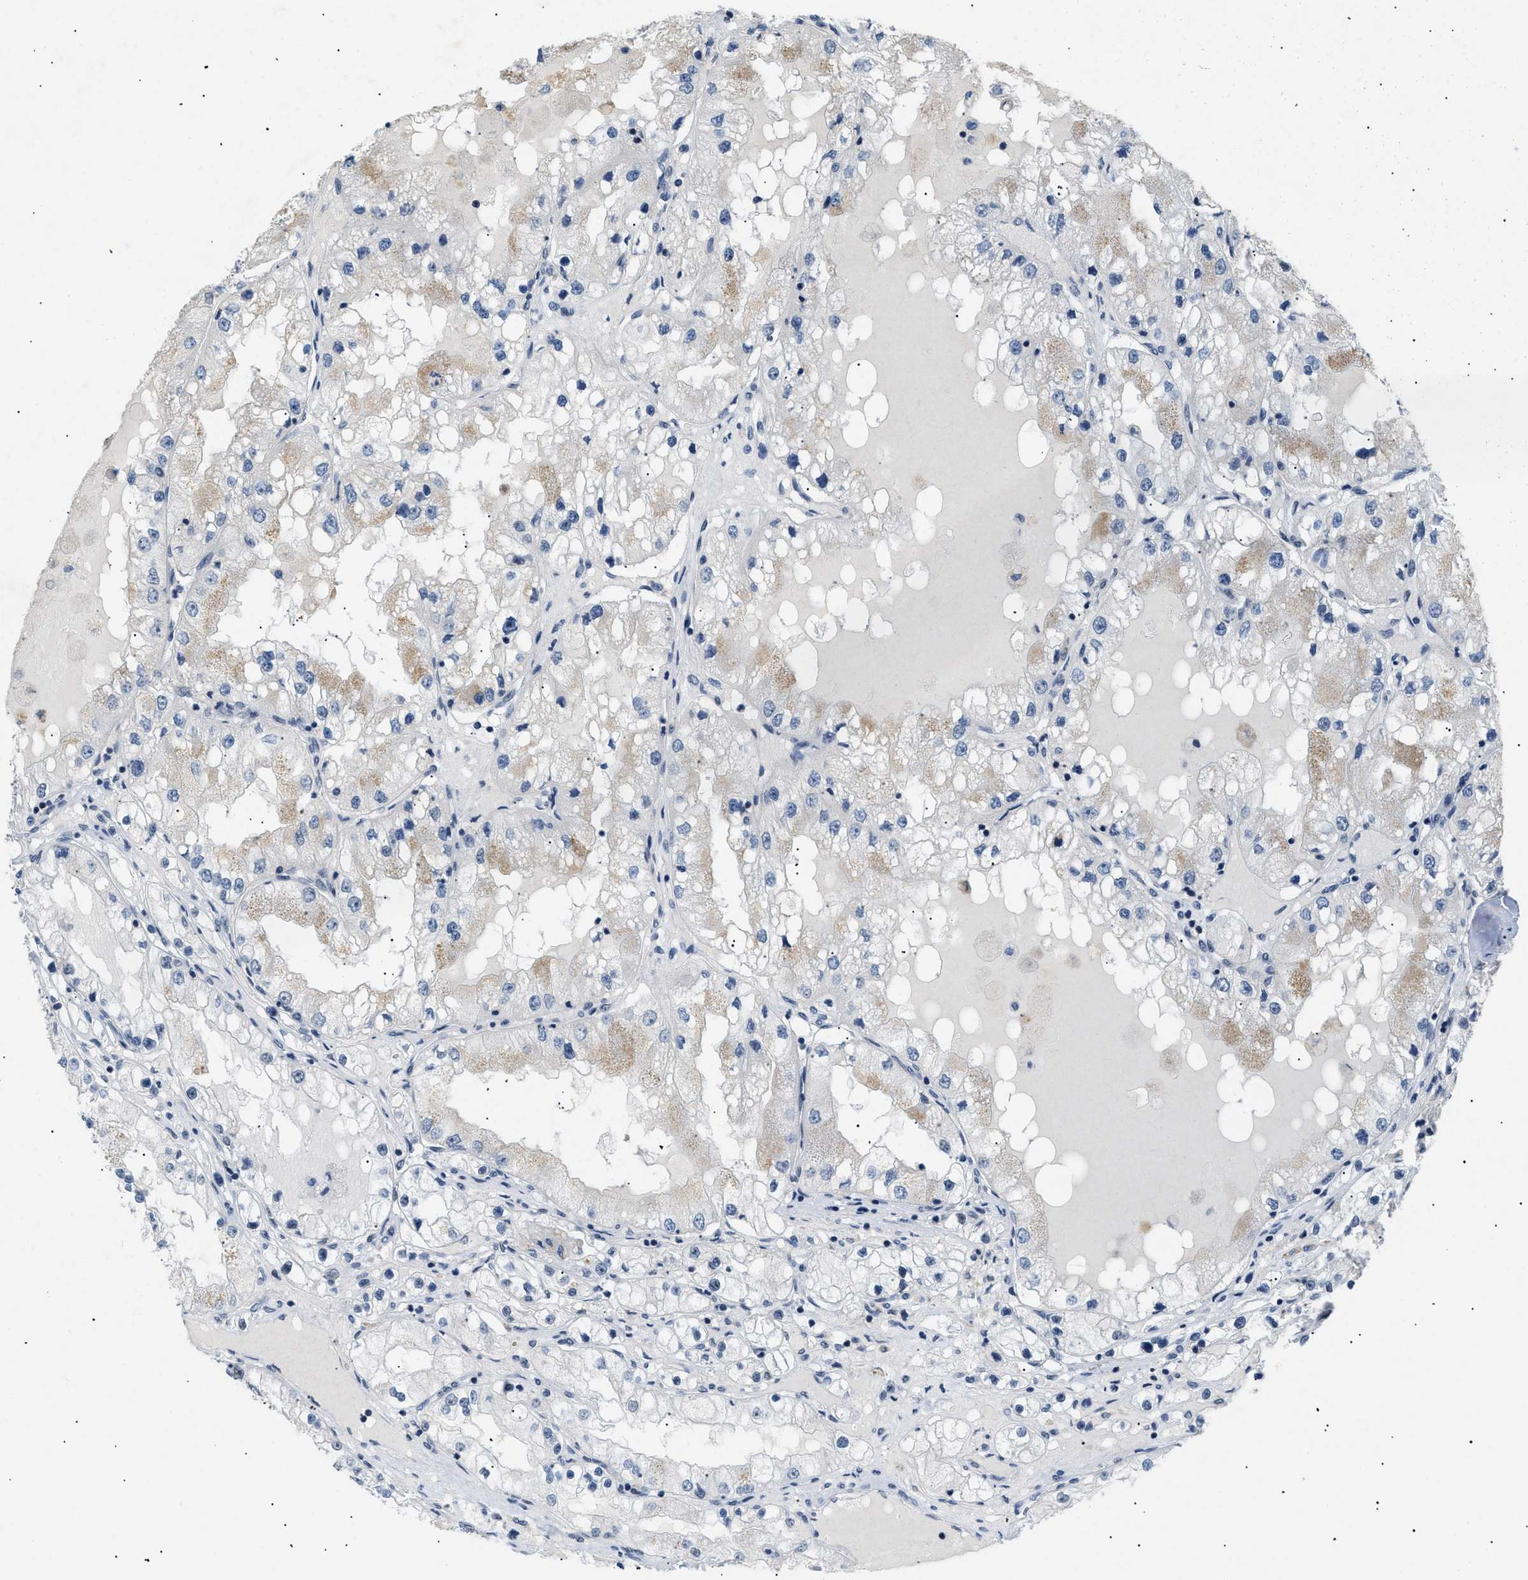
{"staining": {"intensity": "moderate", "quantity": "<25%", "location": "cytoplasmic/membranous"}, "tissue": "renal cancer", "cell_type": "Tumor cells", "image_type": "cancer", "snomed": [{"axis": "morphology", "description": "Adenocarcinoma, NOS"}, {"axis": "topography", "description": "Kidney"}], "caption": "An IHC histopathology image of neoplastic tissue is shown. Protein staining in brown labels moderate cytoplasmic/membranous positivity in renal cancer within tumor cells. (IHC, brightfield microscopy, high magnification).", "gene": "KCNC3", "patient": {"sex": "male", "age": 68}}